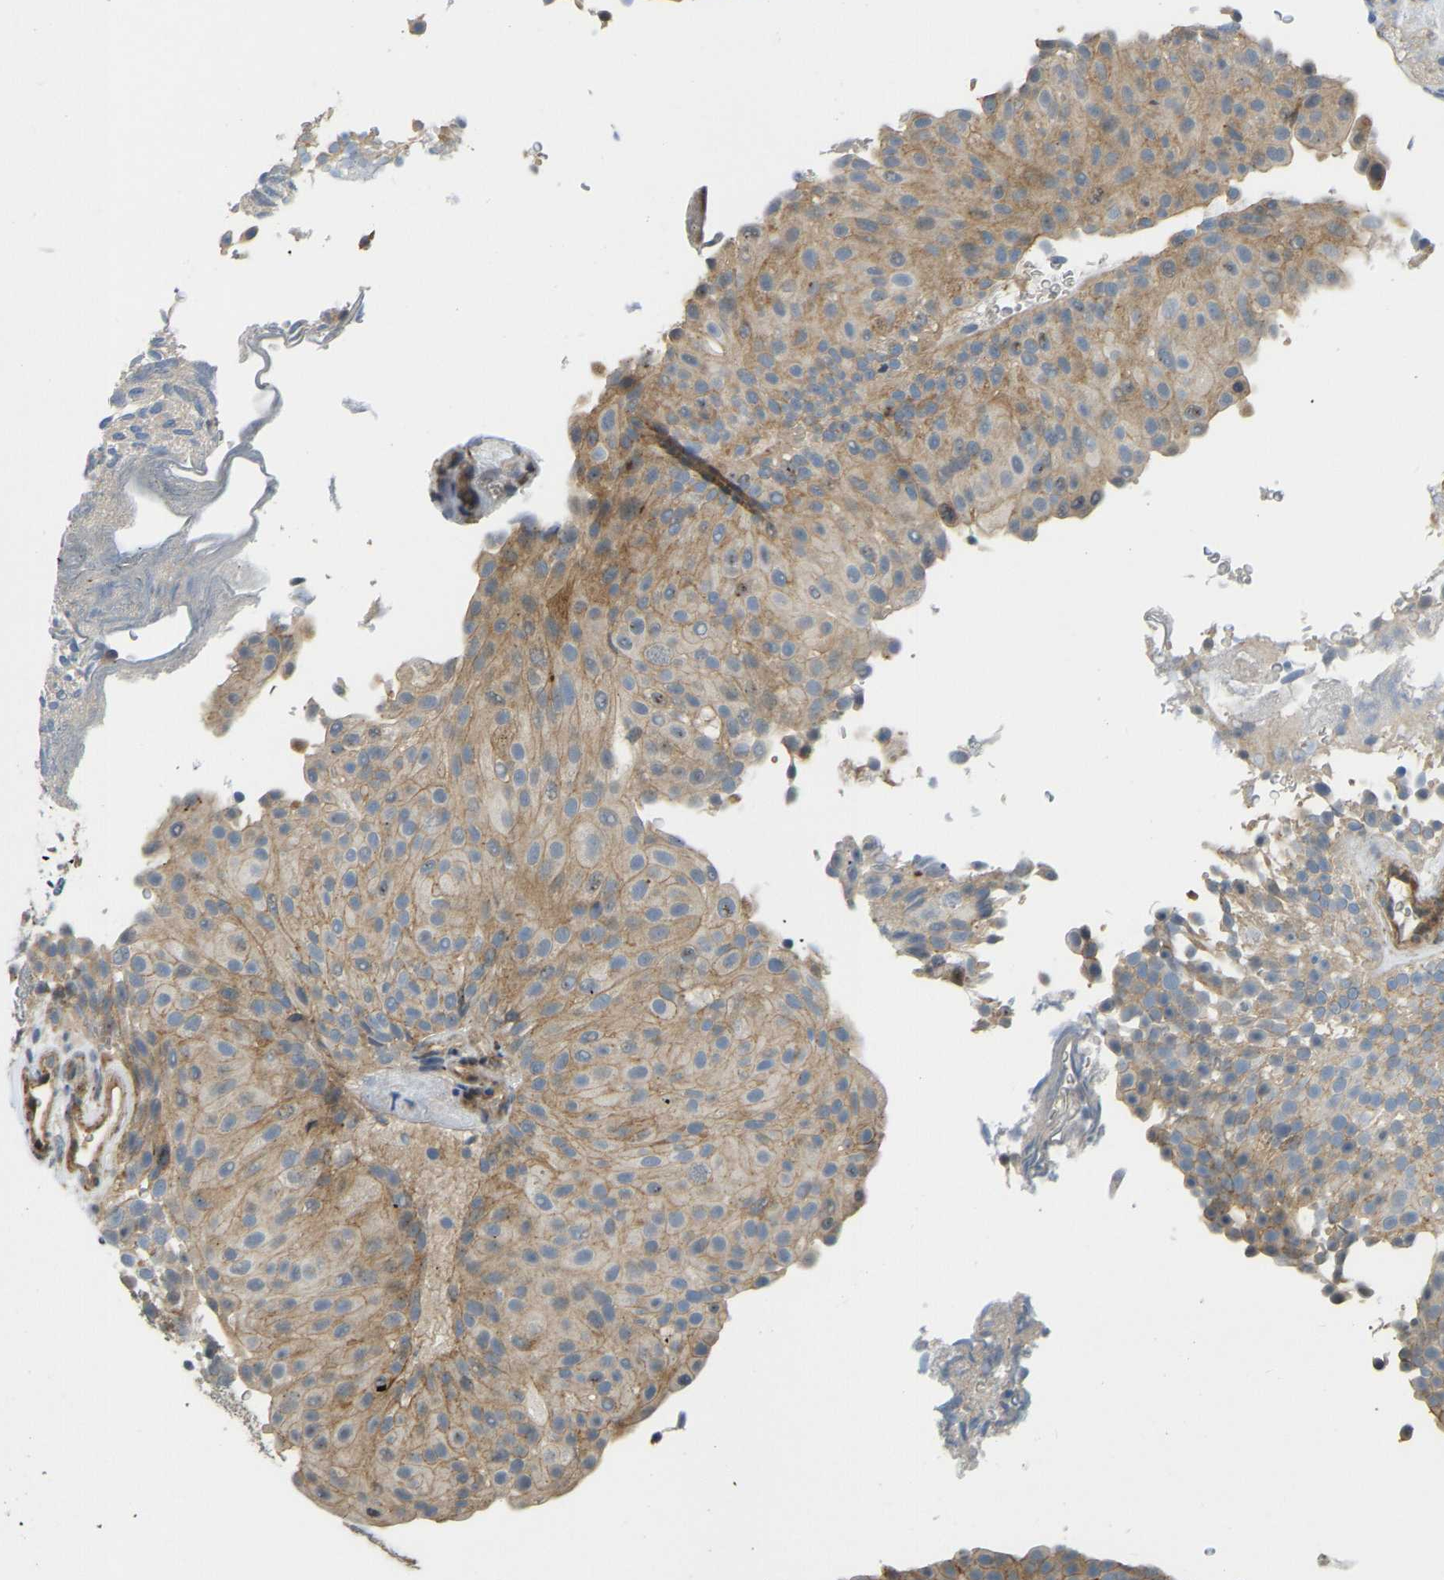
{"staining": {"intensity": "moderate", "quantity": ">75%", "location": "cytoplasmic/membranous"}, "tissue": "urothelial cancer", "cell_type": "Tumor cells", "image_type": "cancer", "snomed": [{"axis": "morphology", "description": "Urothelial carcinoma, Low grade"}, {"axis": "topography", "description": "Urinary bladder"}], "caption": "Low-grade urothelial carcinoma was stained to show a protein in brown. There is medium levels of moderate cytoplasmic/membranous positivity in approximately >75% of tumor cells.", "gene": "KIAA1671", "patient": {"sex": "male", "age": 78}}